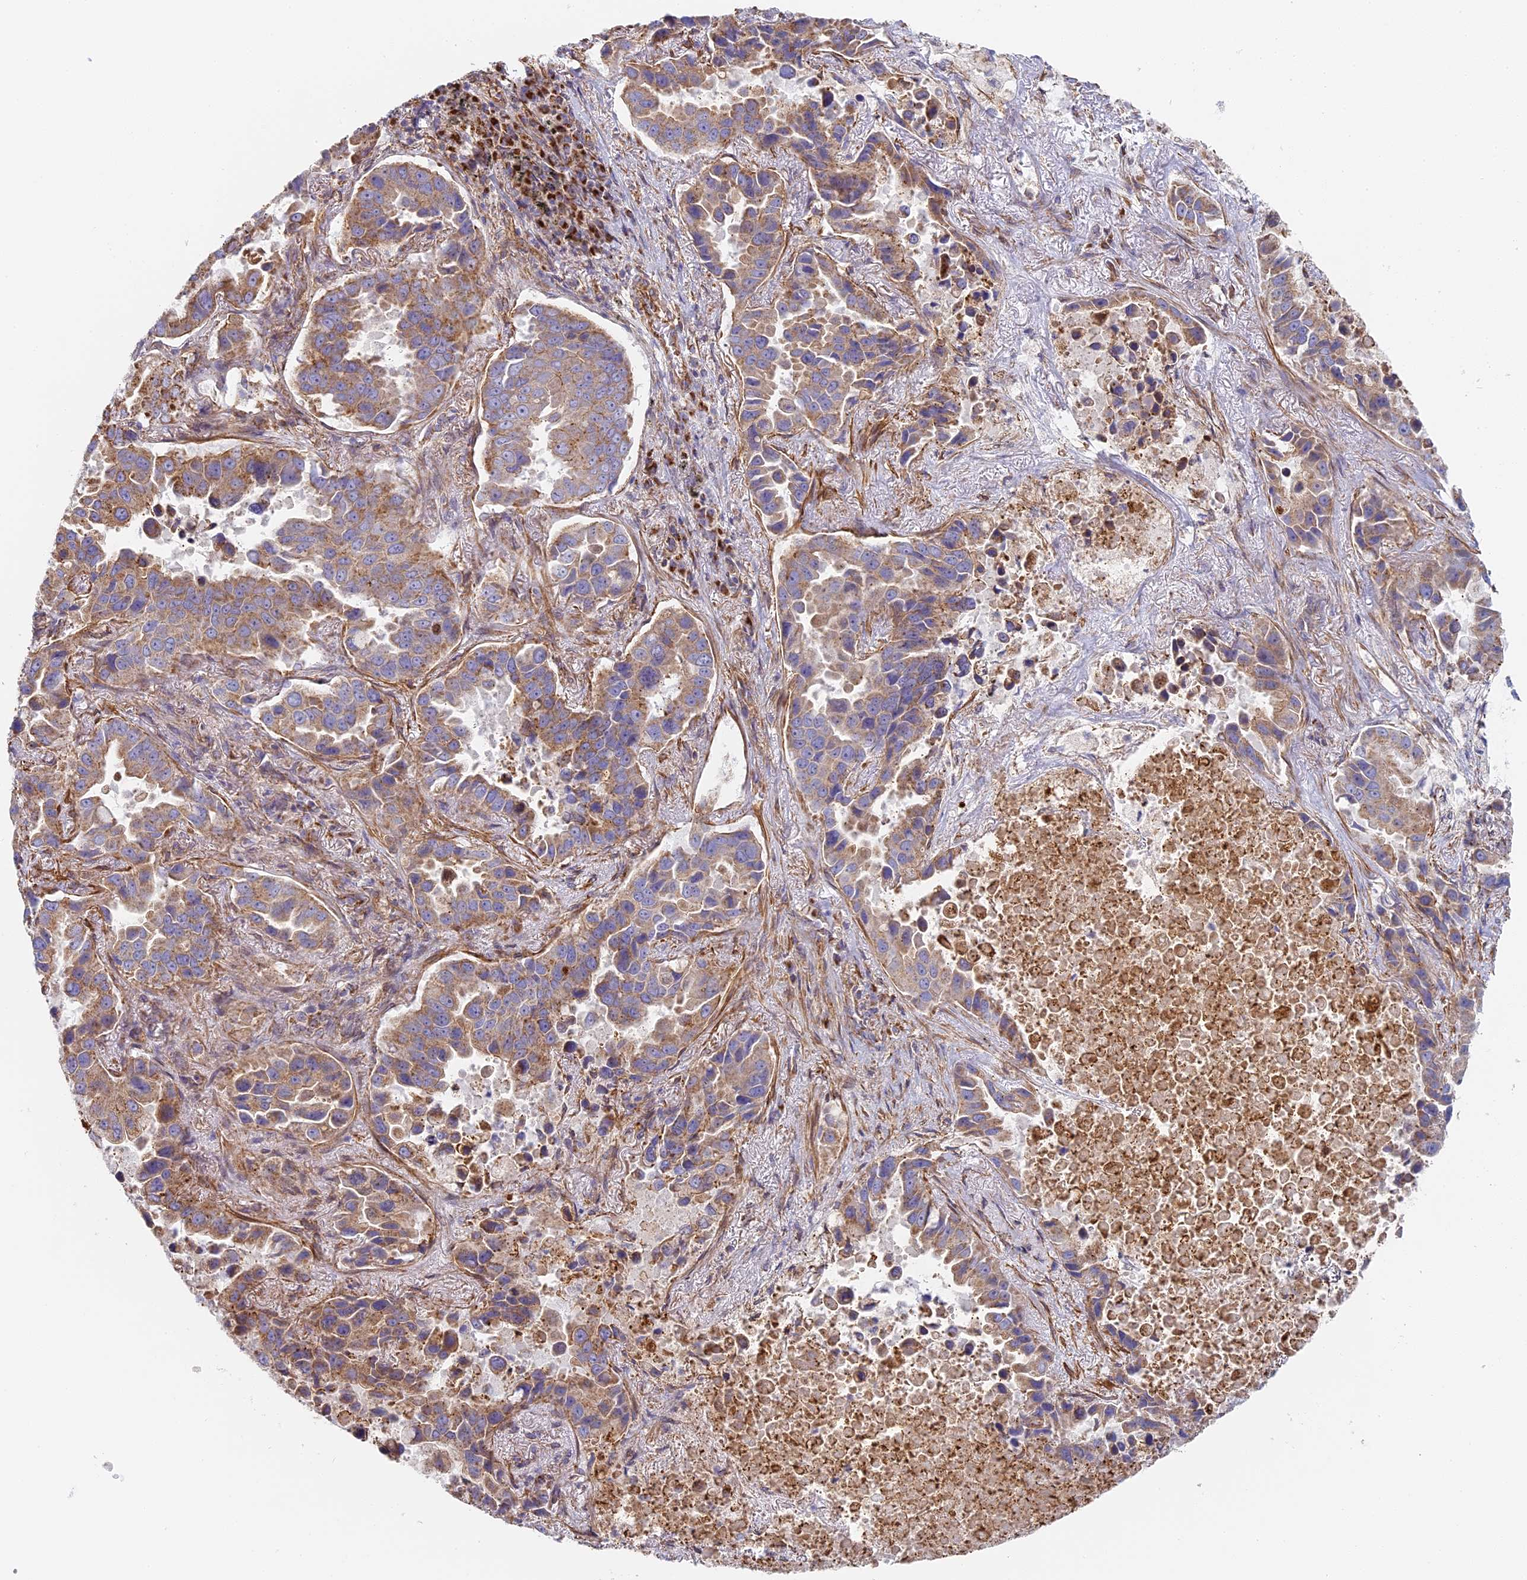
{"staining": {"intensity": "moderate", "quantity": ">75%", "location": "cytoplasmic/membranous"}, "tissue": "lung cancer", "cell_type": "Tumor cells", "image_type": "cancer", "snomed": [{"axis": "morphology", "description": "Adenocarcinoma, NOS"}, {"axis": "topography", "description": "Lung"}], "caption": "Lung cancer (adenocarcinoma) stained for a protein (brown) exhibits moderate cytoplasmic/membranous positive expression in approximately >75% of tumor cells.", "gene": "DDA1", "patient": {"sex": "male", "age": 64}}